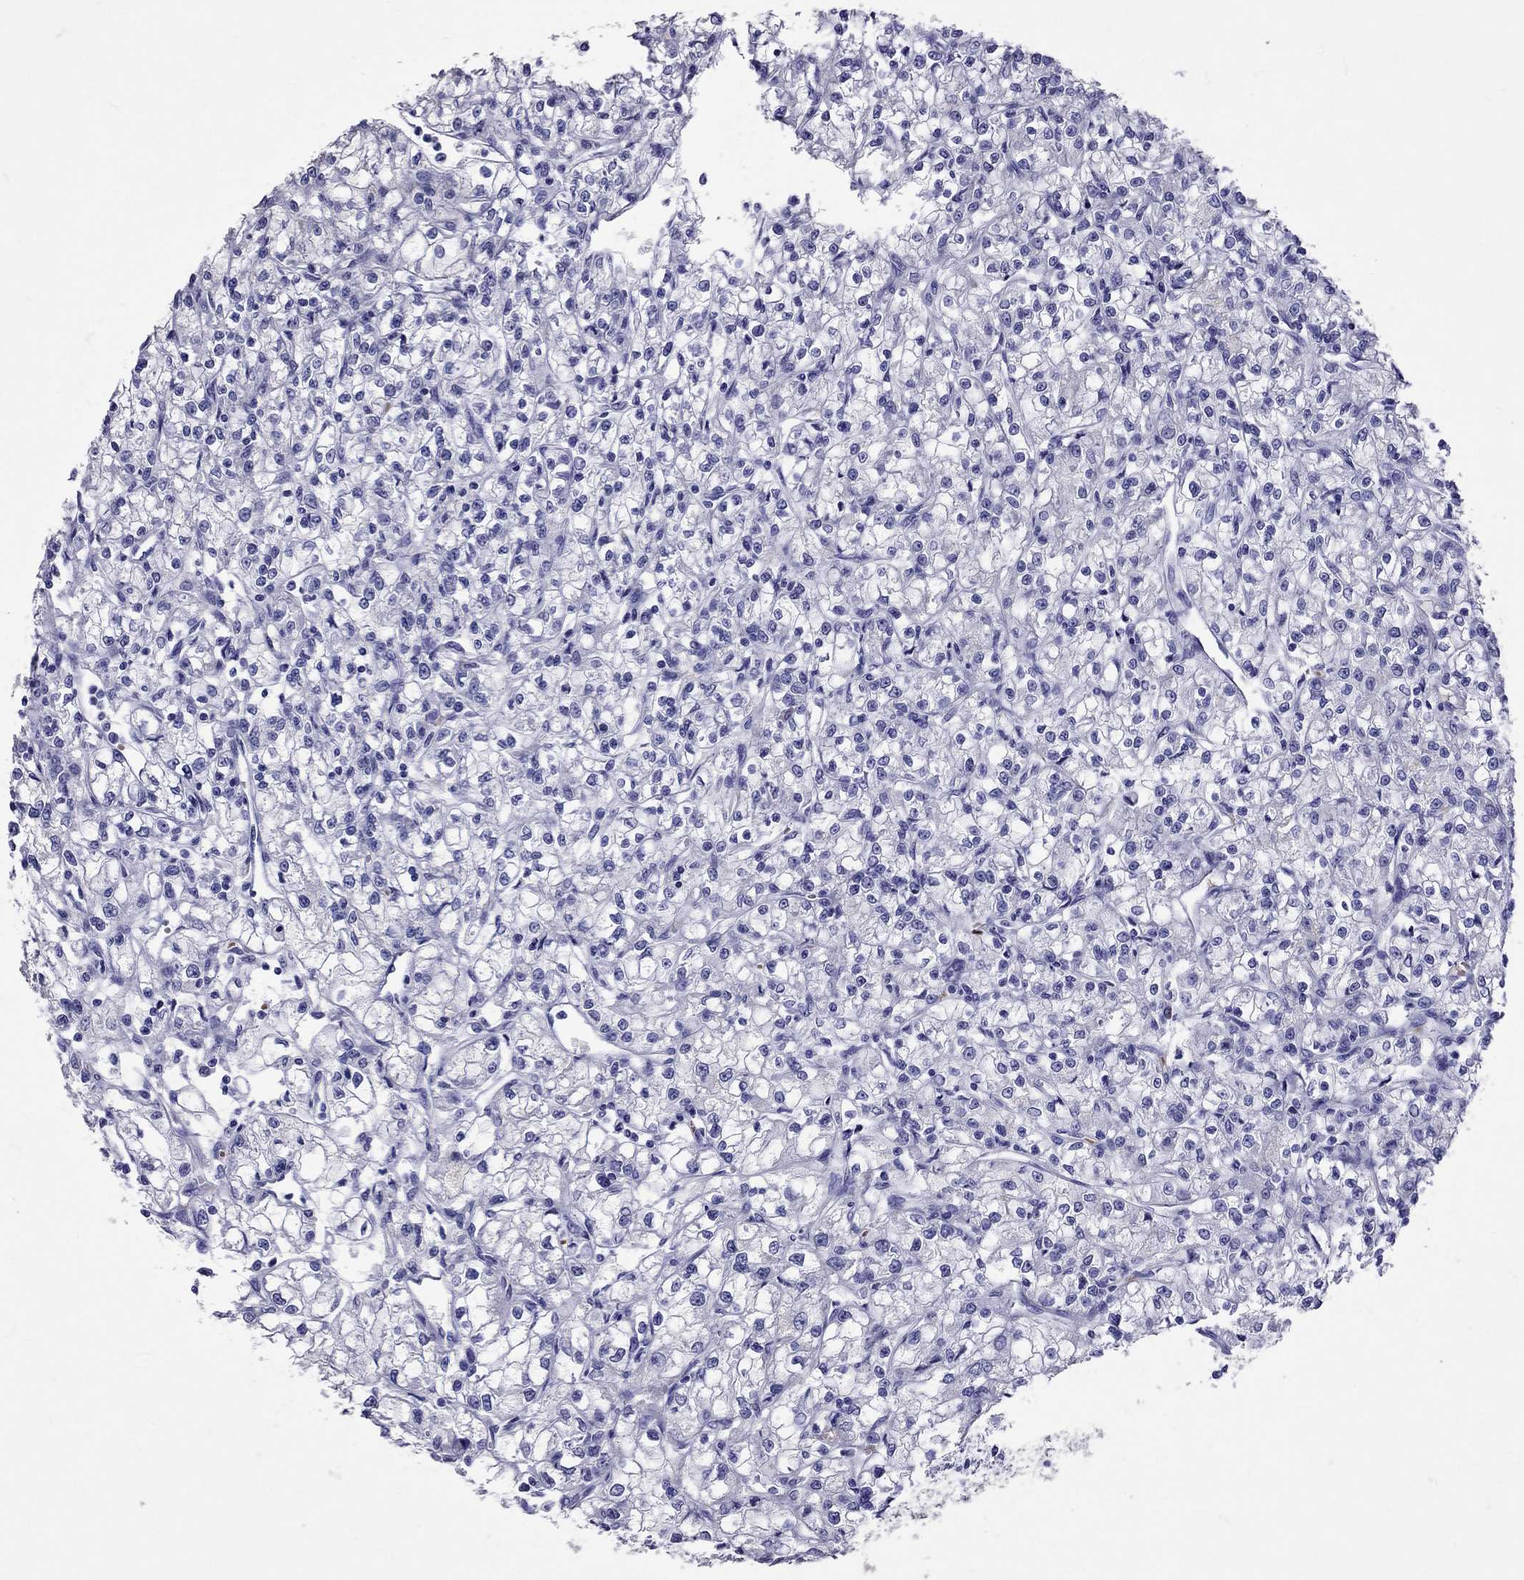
{"staining": {"intensity": "negative", "quantity": "none", "location": "none"}, "tissue": "renal cancer", "cell_type": "Tumor cells", "image_type": "cancer", "snomed": [{"axis": "morphology", "description": "Adenocarcinoma, NOS"}, {"axis": "topography", "description": "Kidney"}], "caption": "This is a photomicrograph of IHC staining of adenocarcinoma (renal), which shows no expression in tumor cells.", "gene": "TBR1", "patient": {"sex": "female", "age": 59}}